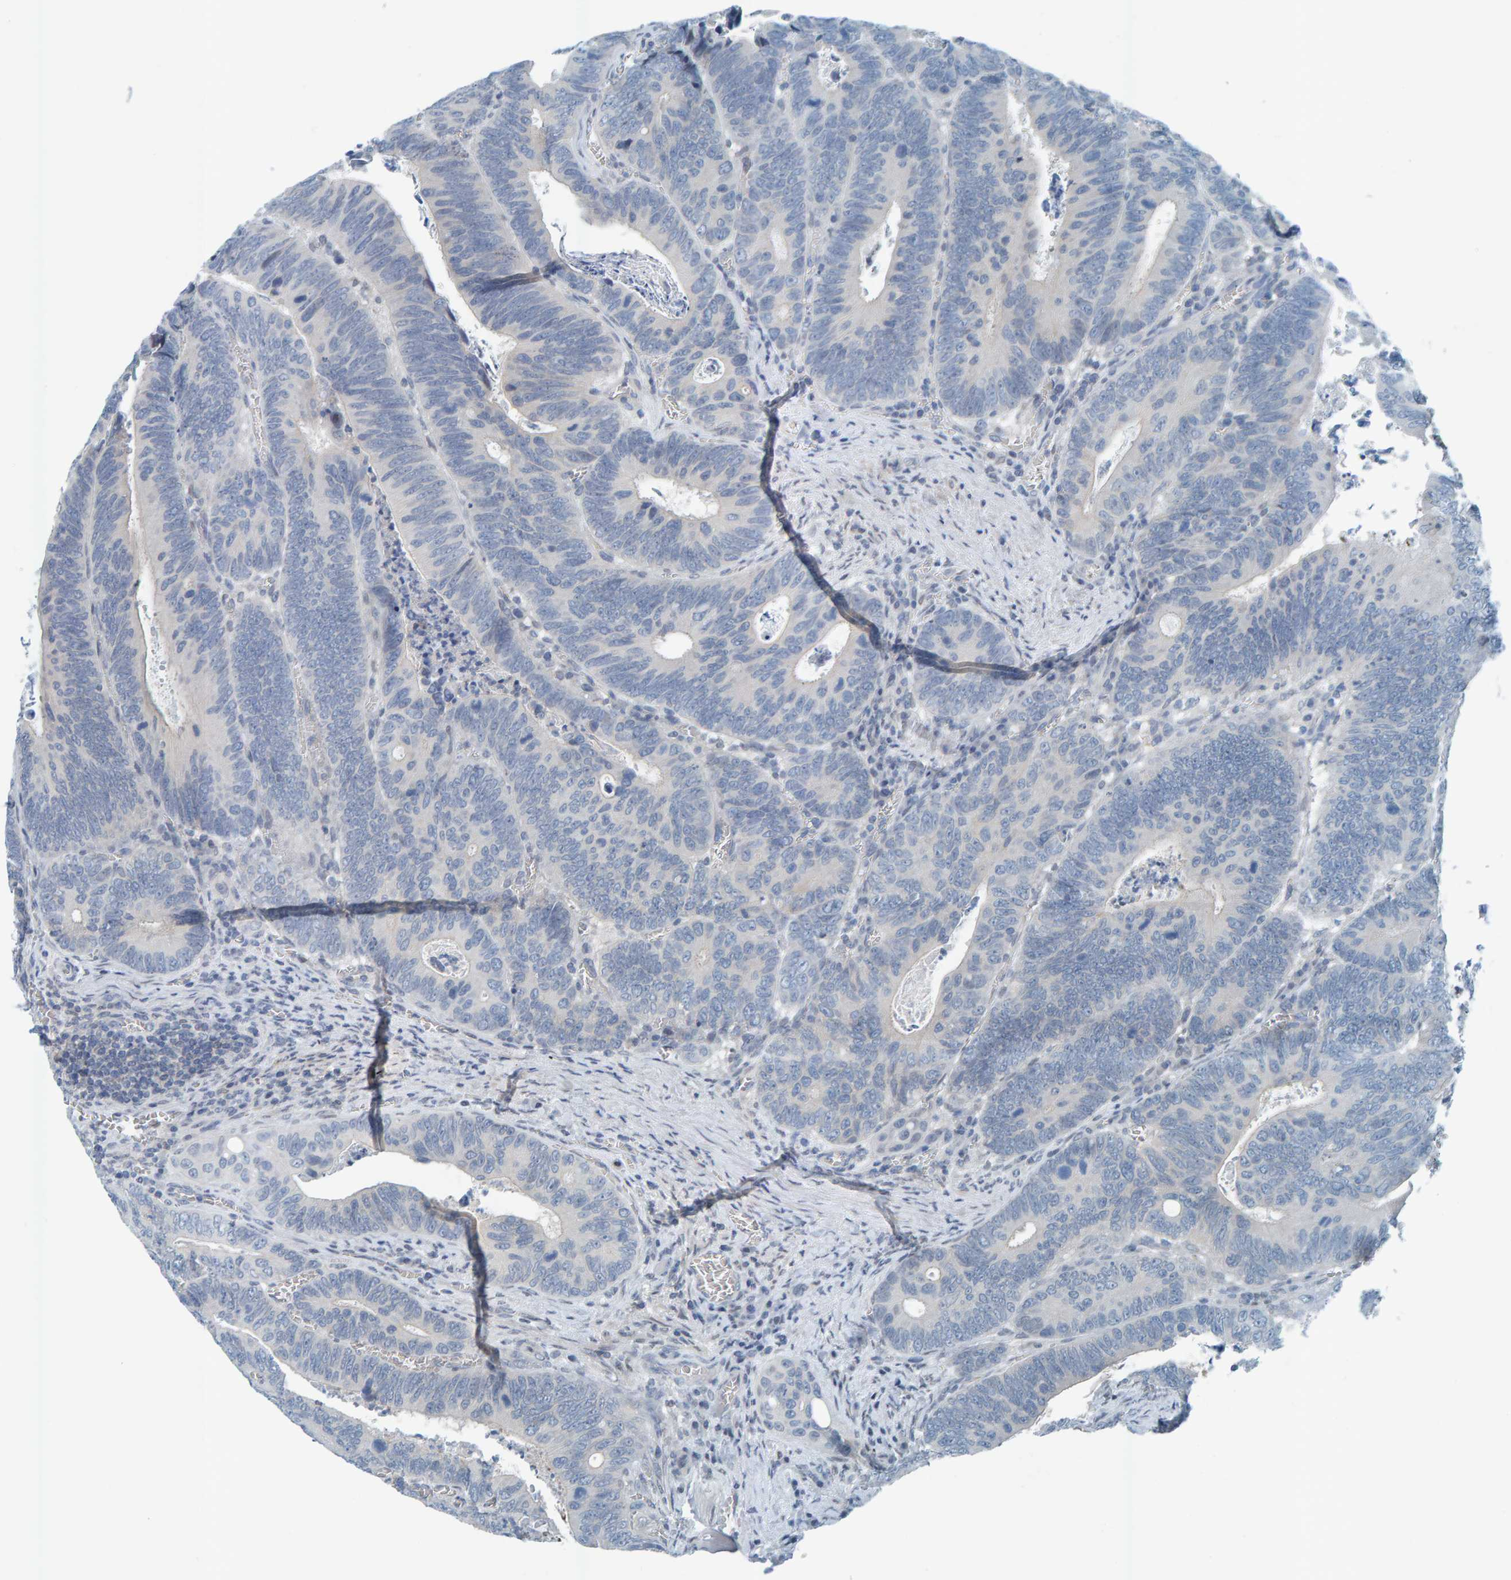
{"staining": {"intensity": "negative", "quantity": "none", "location": "none"}, "tissue": "colorectal cancer", "cell_type": "Tumor cells", "image_type": "cancer", "snomed": [{"axis": "morphology", "description": "Inflammation, NOS"}, {"axis": "morphology", "description": "Adenocarcinoma, NOS"}, {"axis": "topography", "description": "Colon"}], "caption": "This is a micrograph of immunohistochemistry (IHC) staining of colorectal adenocarcinoma, which shows no expression in tumor cells.", "gene": "CNP", "patient": {"sex": "male", "age": 72}}